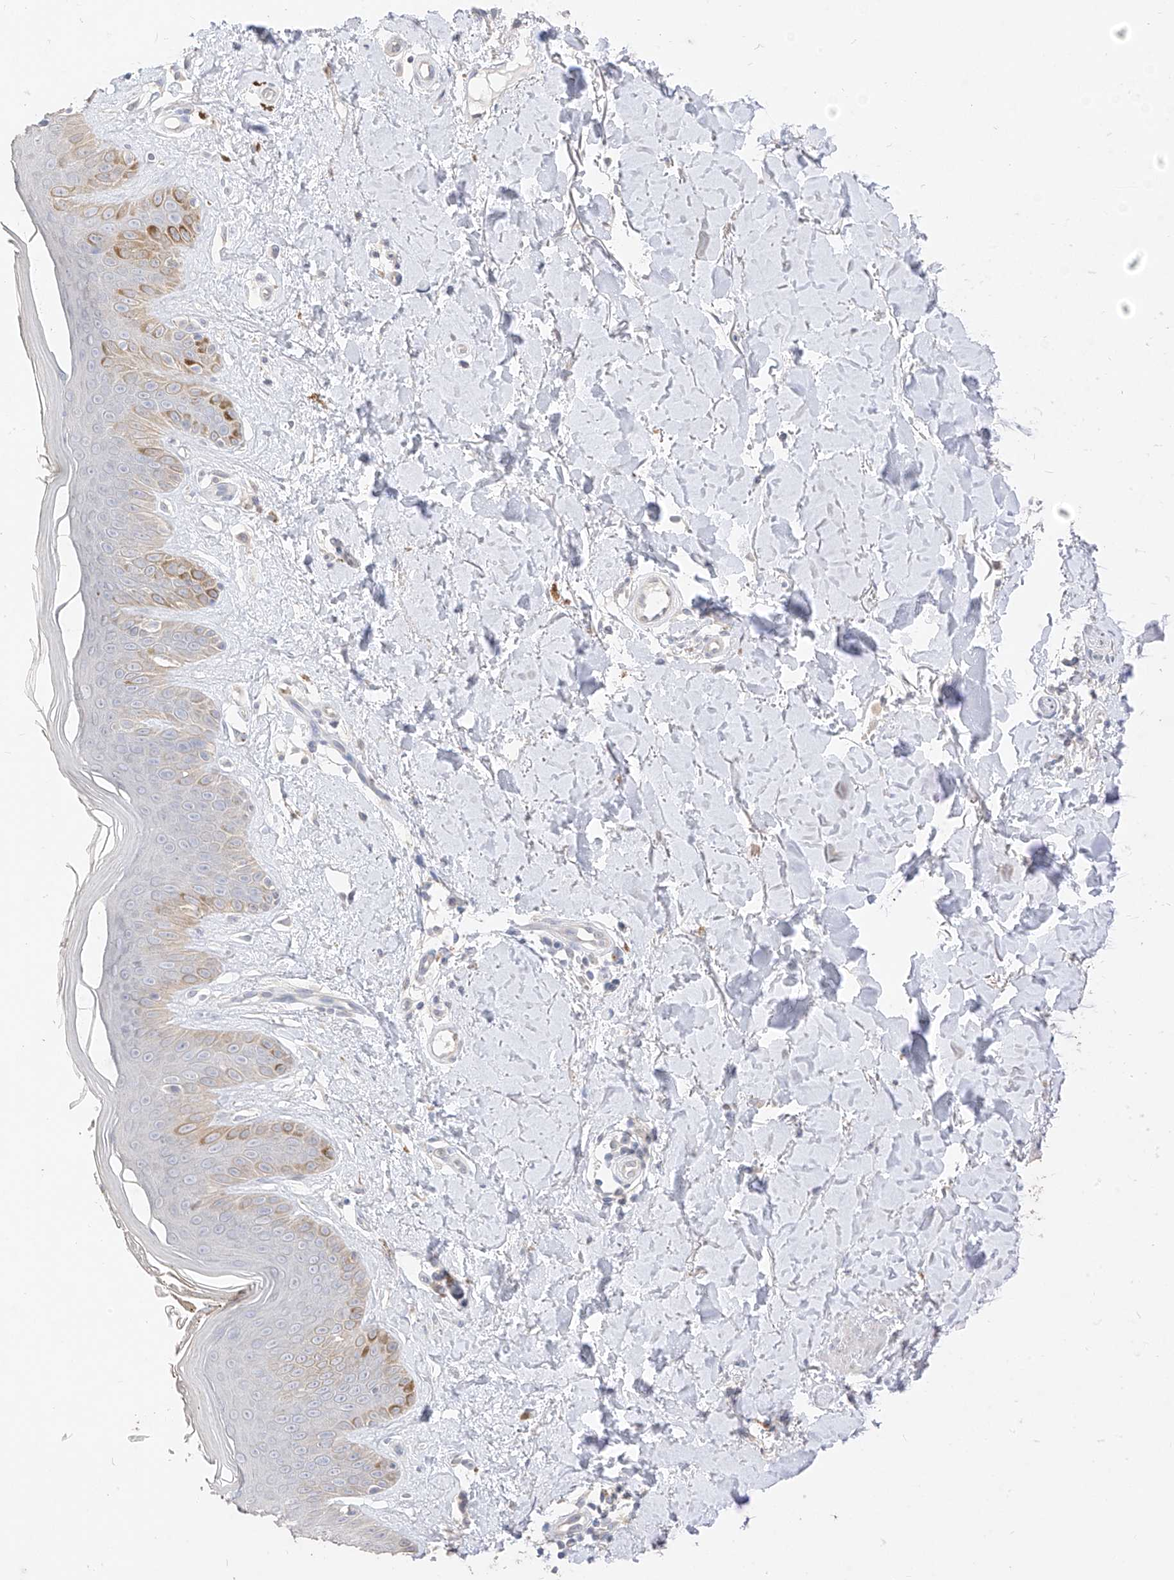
{"staining": {"intensity": "negative", "quantity": "none", "location": "none"}, "tissue": "skin", "cell_type": "Fibroblasts", "image_type": "normal", "snomed": [{"axis": "morphology", "description": "Normal tissue, NOS"}, {"axis": "topography", "description": "Skin"}], "caption": "Micrograph shows no protein expression in fibroblasts of benign skin.", "gene": "ZZEF1", "patient": {"sex": "female", "age": 64}}